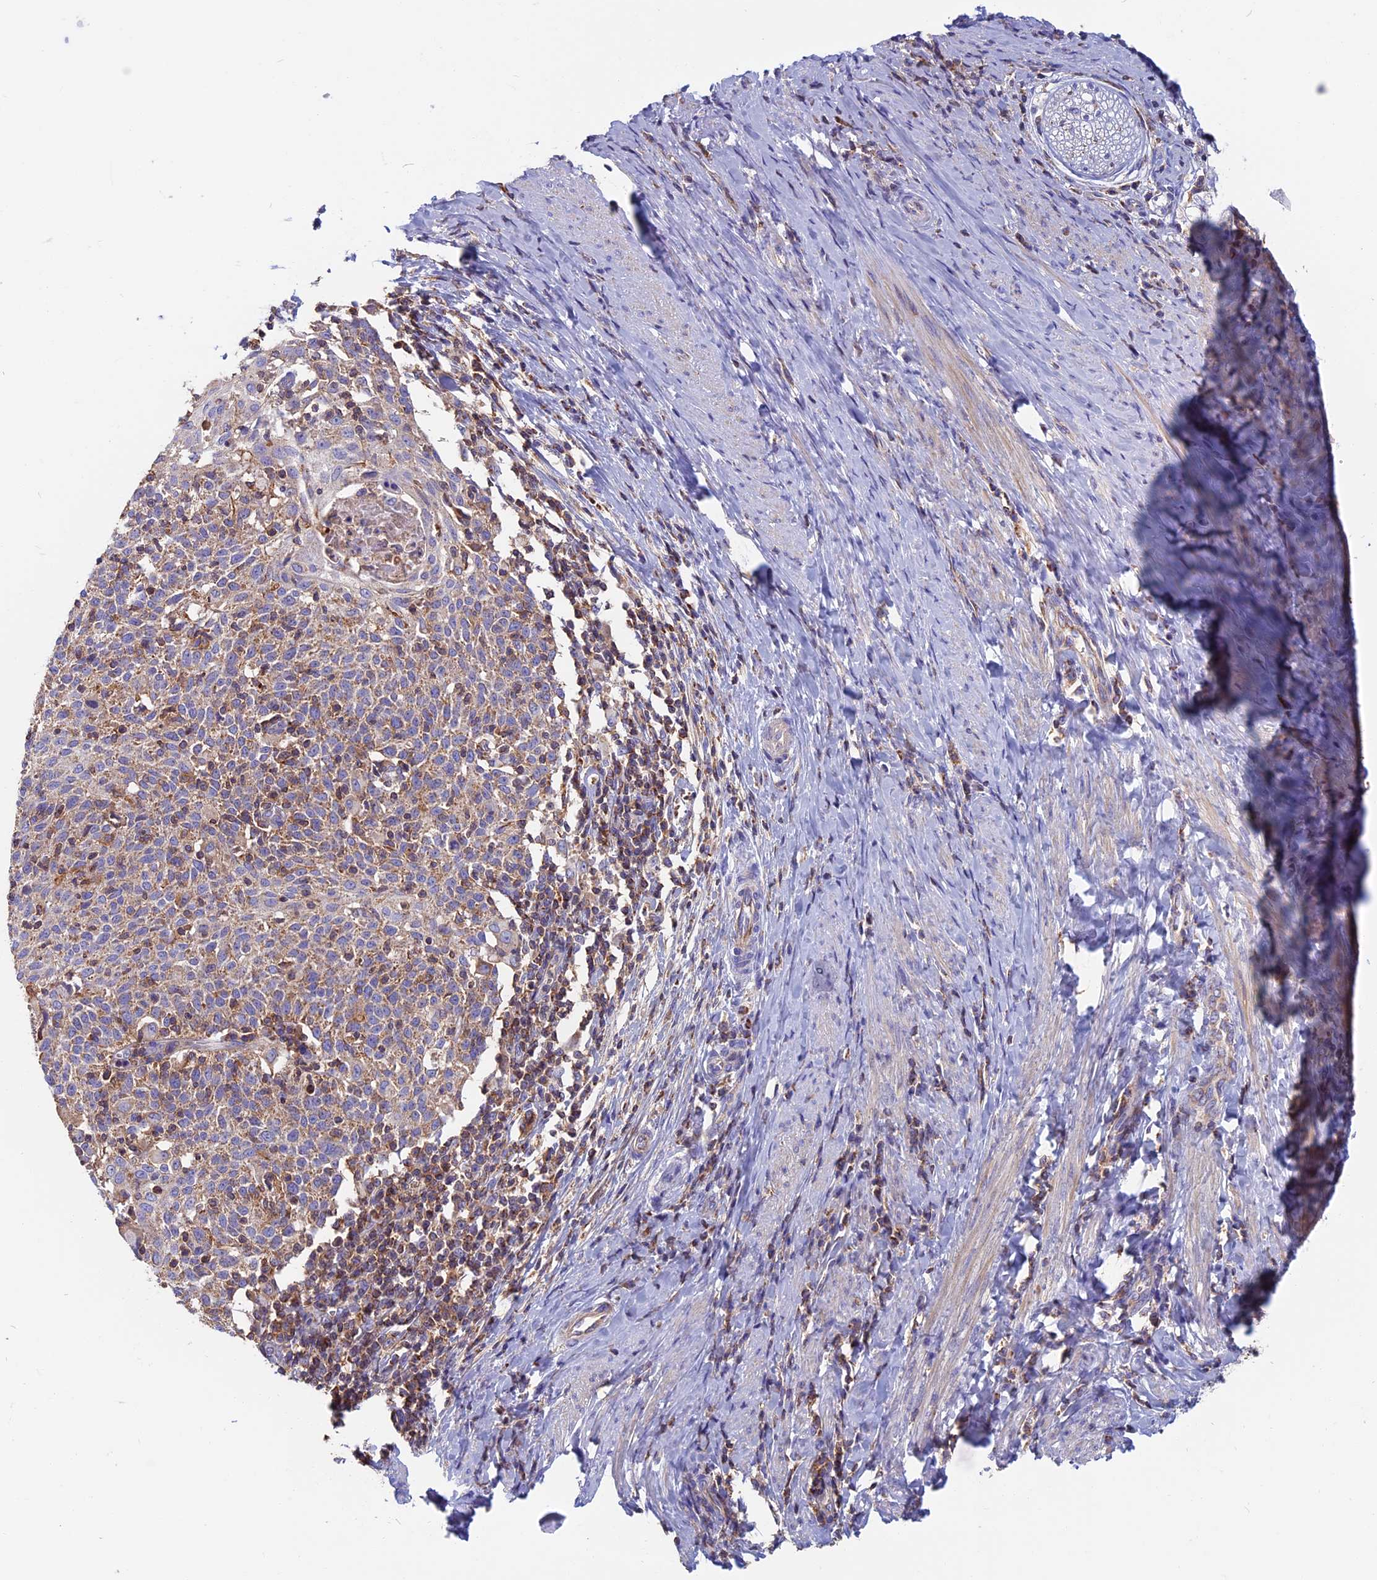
{"staining": {"intensity": "weak", "quantity": "25%-75%", "location": "cytoplasmic/membranous"}, "tissue": "cervical cancer", "cell_type": "Tumor cells", "image_type": "cancer", "snomed": [{"axis": "morphology", "description": "Squamous cell carcinoma, NOS"}, {"axis": "topography", "description": "Cervix"}], "caption": "Protein analysis of cervical squamous cell carcinoma tissue displays weak cytoplasmic/membranous positivity in approximately 25%-75% of tumor cells. (DAB (3,3'-diaminobenzidine) IHC, brown staining for protein, blue staining for nuclei).", "gene": "HSD17B8", "patient": {"sex": "female", "age": 52}}